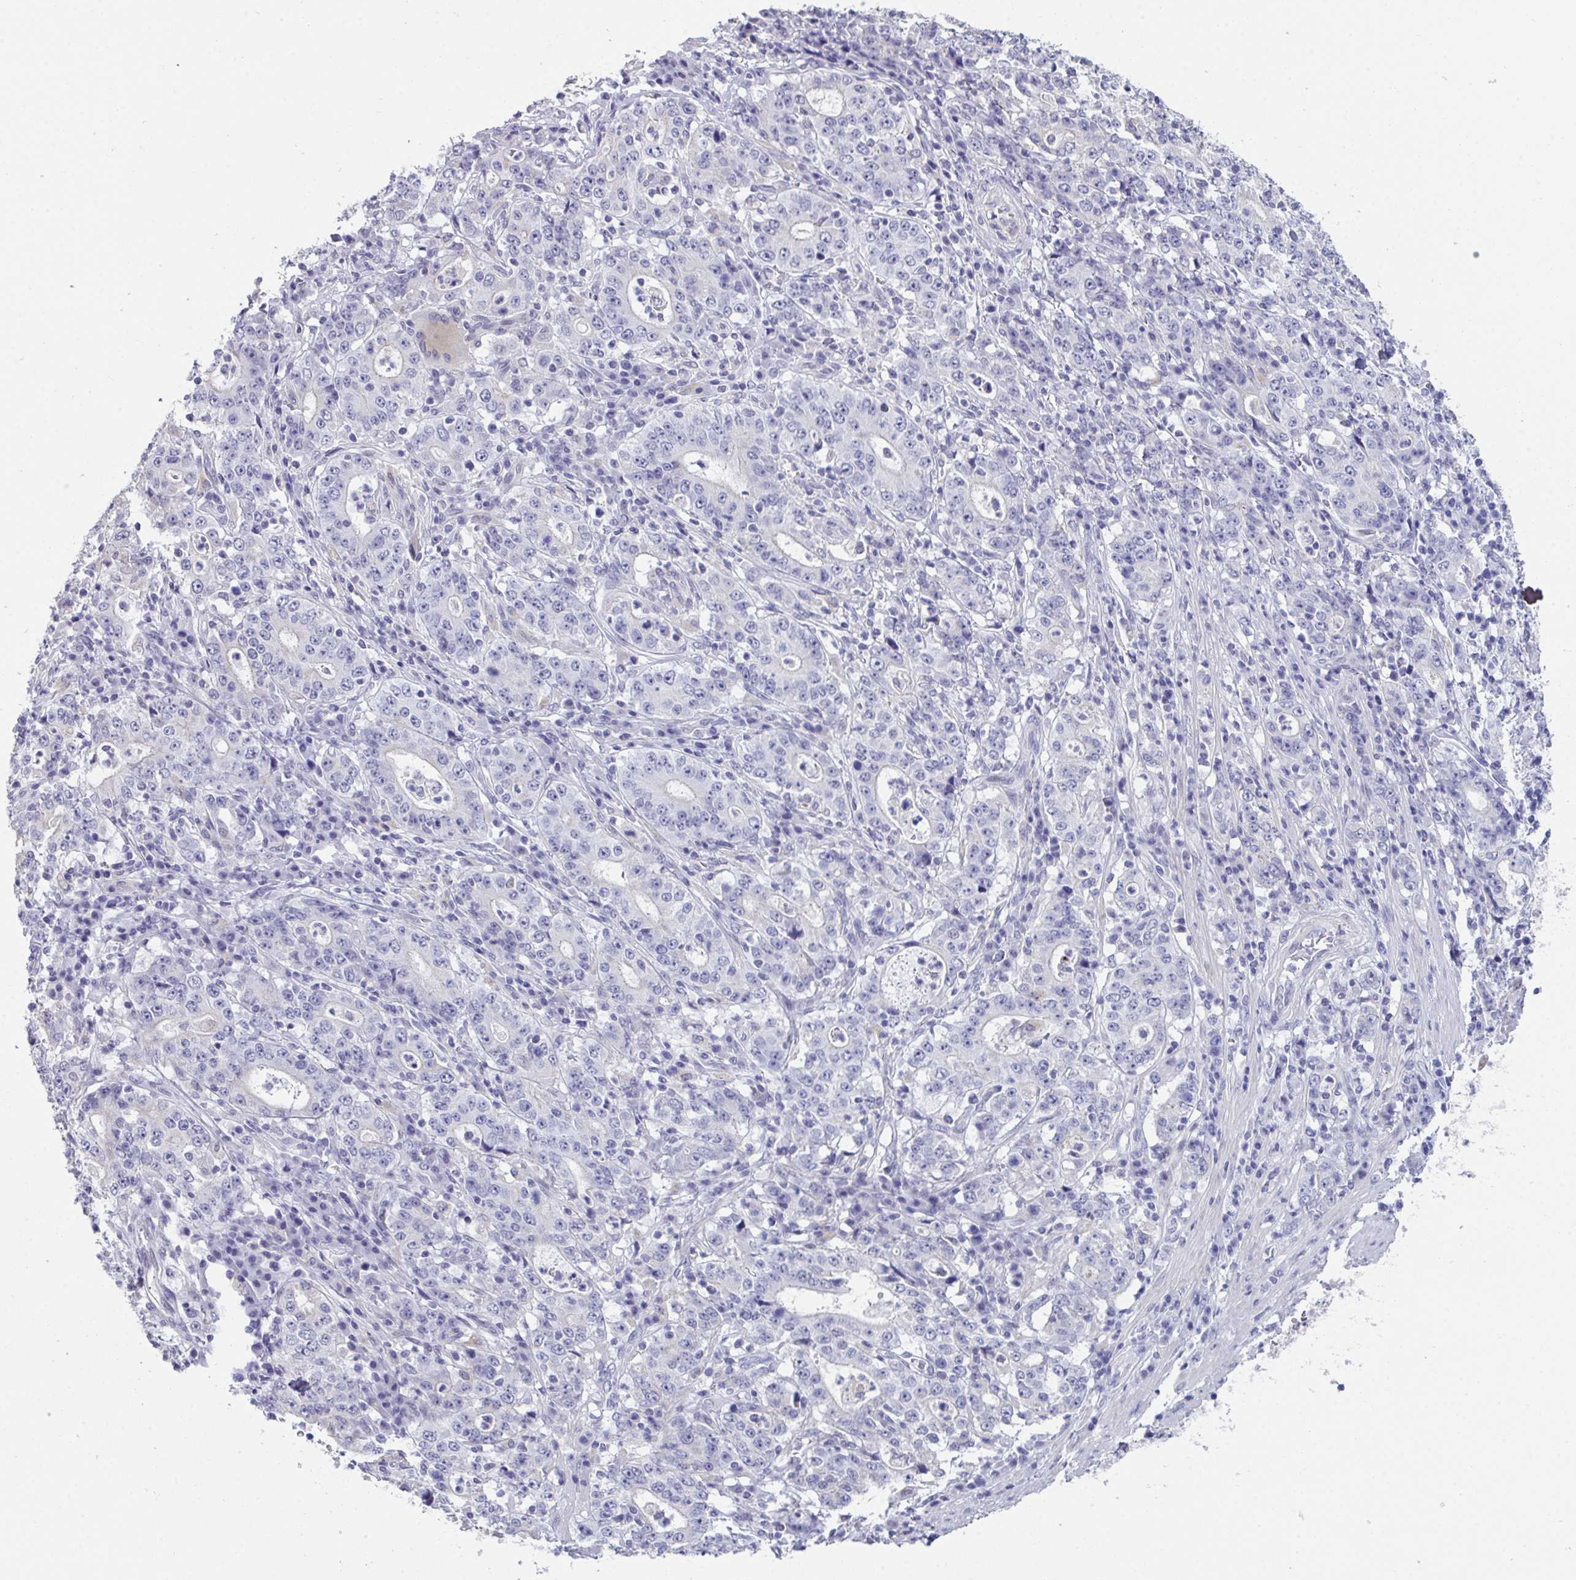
{"staining": {"intensity": "negative", "quantity": "none", "location": "none"}, "tissue": "stomach cancer", "cell_type": "Tumor cells", "image_type": "cancer", "snomed": [{"axis": "morphology", "description": "Normal tissue, NOS"}, {"axis": "morphology", "description": "Adenocarcinoma, NOS"}, {"axis": "topography", "description": "Stomach, upper"}, {"axis": "topography", "description": "Stomach"}], "caption": "A high-resolution image shows immunohistochemistry (IHC) staining of stomach cancer (adenocarcinoma), which reveals no significant positivity in tumor cells.", "gene": "ATP6V0D2", "patient": {"sex": "male", "age": 59}}